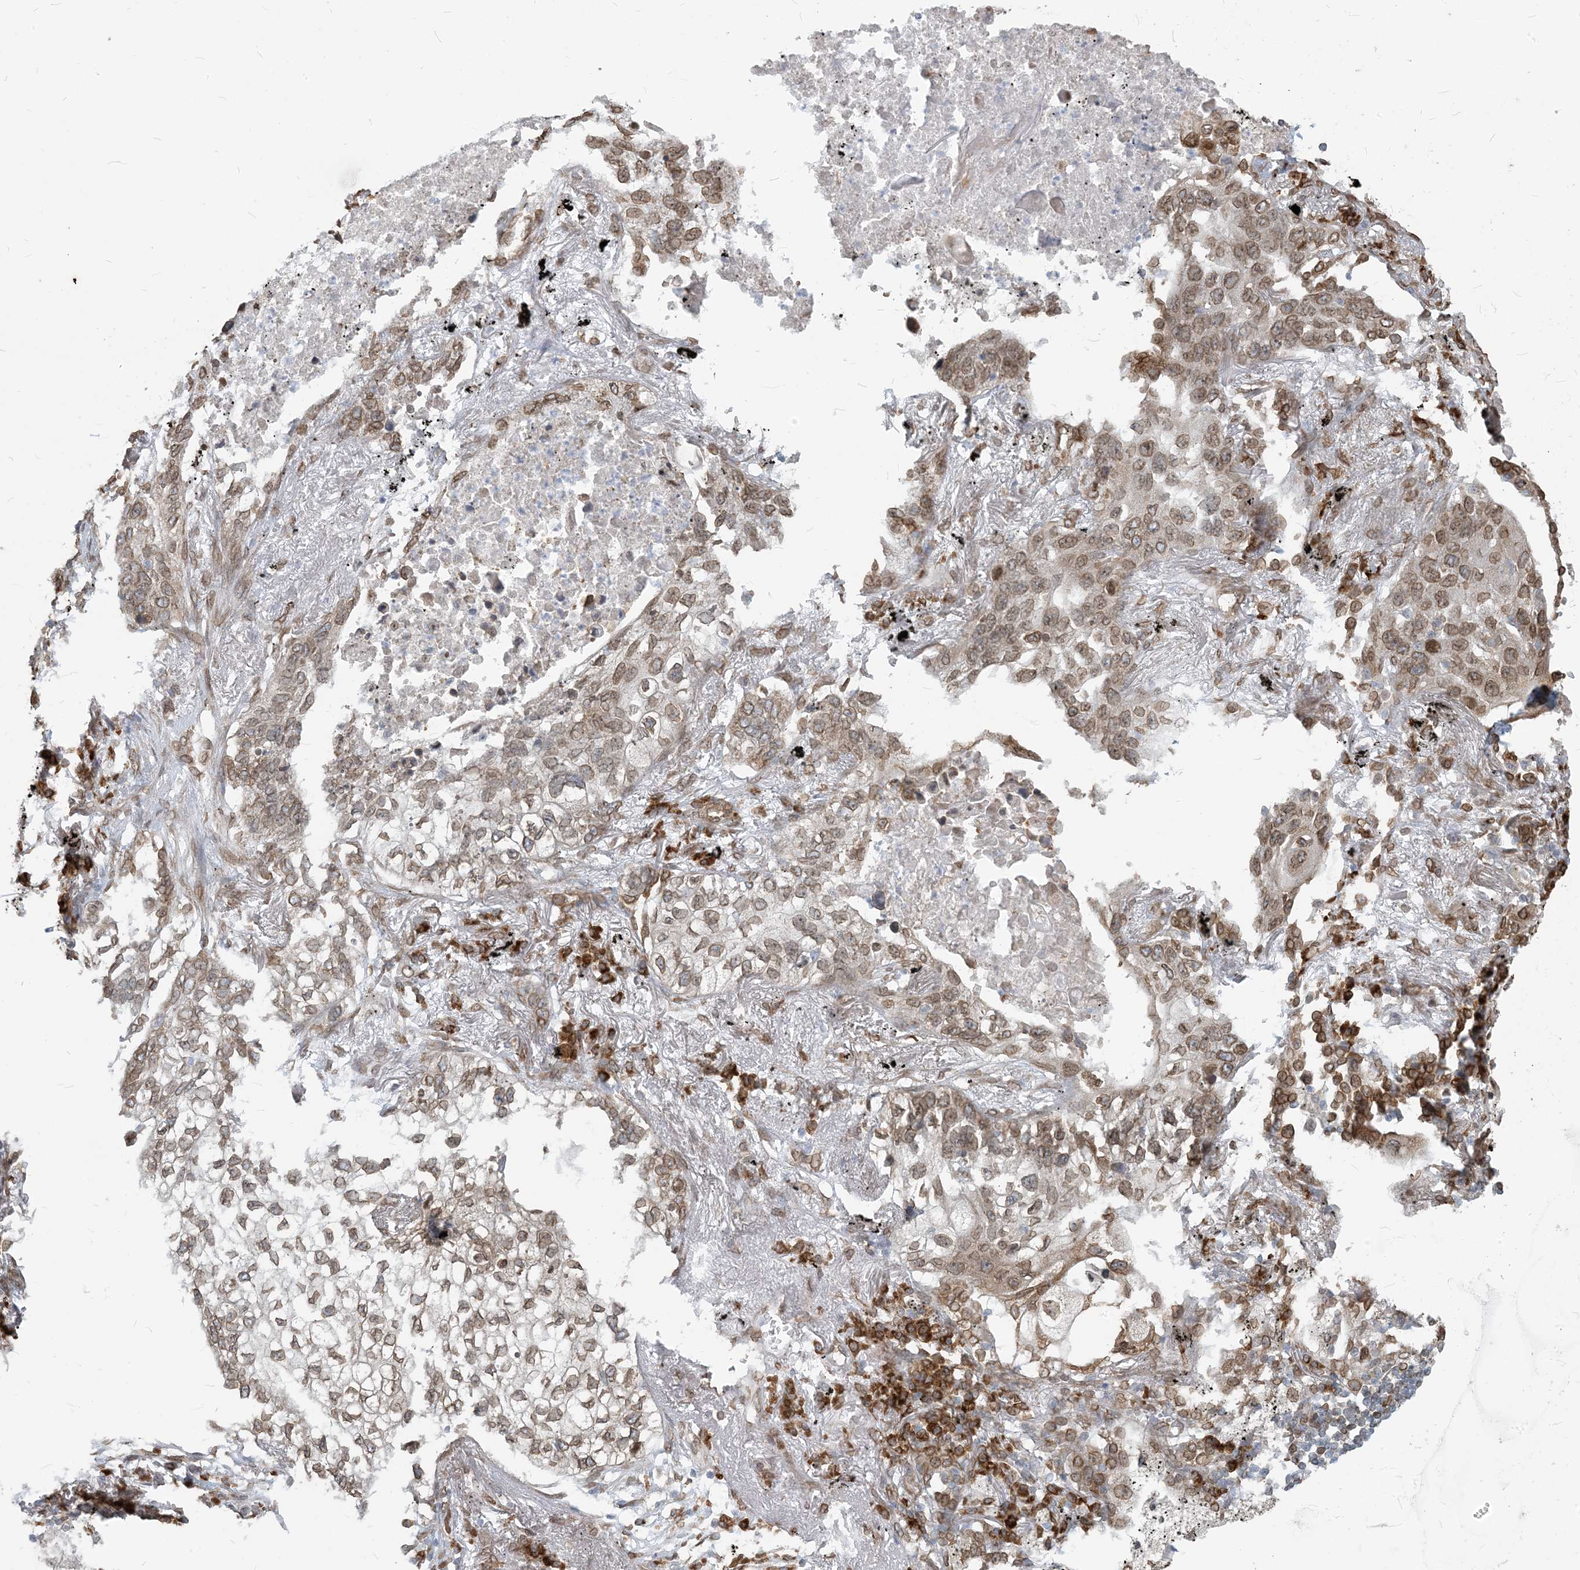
{"staining": {"intensity": "moderate", "quantity": ">75%", "location": "cytoplasmic/membranous,nuclear"}, "tissue": "lung cancer", "cell_type": "Tumor cells", "image_type": "cancer", "snomed": [{"axis": "morphology", "description": "Squamous cell carcinoma, NOS"}, {"axis": "topography", "description": "Lung"}], "caption": "Immunohistochemical staining of human squamous cell carcinoma (lung) demonstrates medium levels of moderate cytoplasmic/membranous and nuclear protein expression in about >75% of tumor cells.", "gene": "WWP1", "patient": {"sex": "female", "age": 63}}